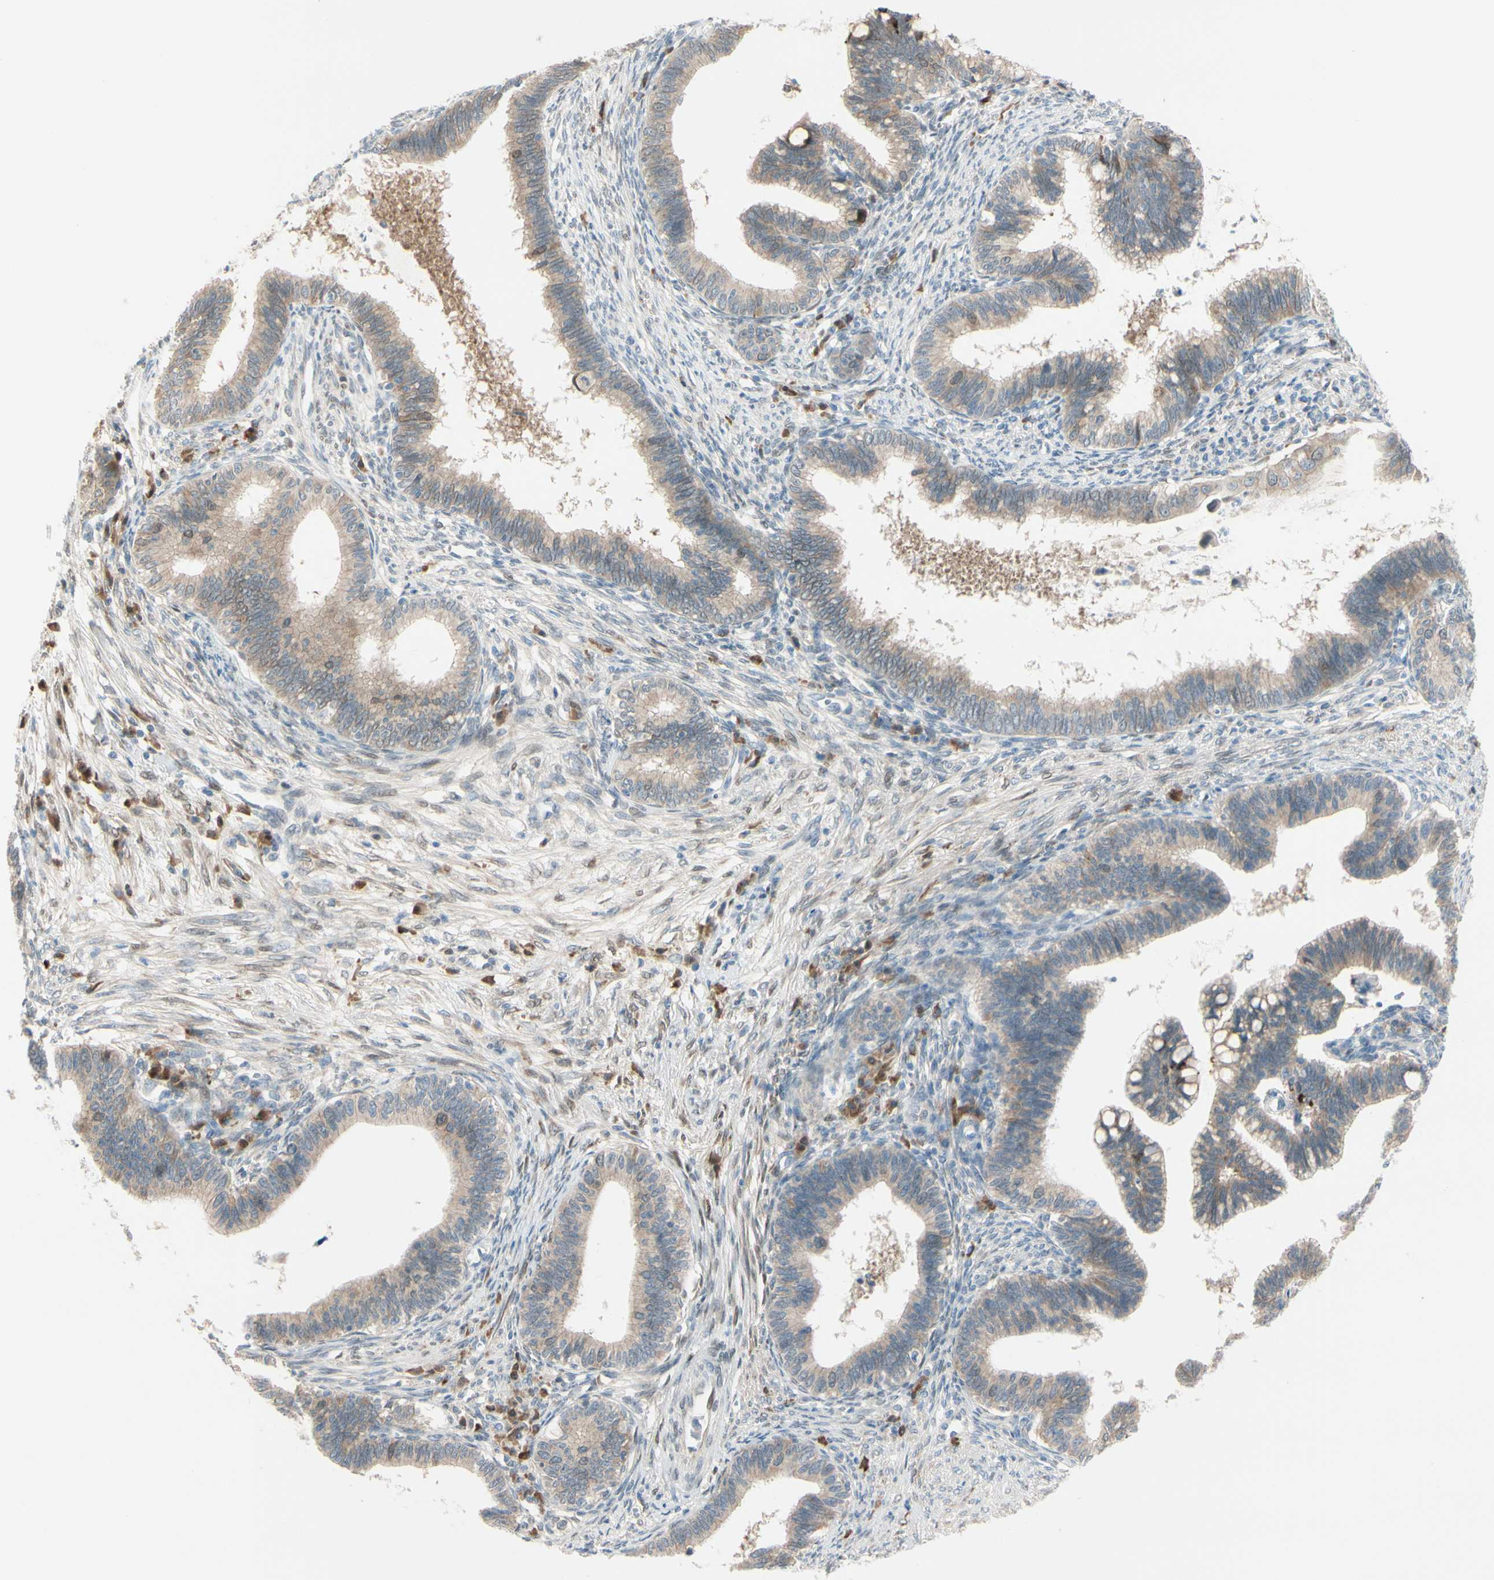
{"staining": {"intensity": "weak", "quantity": ">75%", "location": "cytoplasmic/membranous"}, "tissue": "cervical cancer", "cell_type": "Tumor cells", "image_type": "cancer", "snomed": [{"axis": "morphology", "description": "Adenocarcinoma, NOS"}, {"axis": "topography", "description": "Cervix"}], "caption": "Tumor cells show low levels of weak cytoplasmic/membranous staining in approximately >75% of cells in human cervical cancer (adenocarcinoma).", "gene": "PTTG1", "patient": {"sex": "female", "age": 36}}